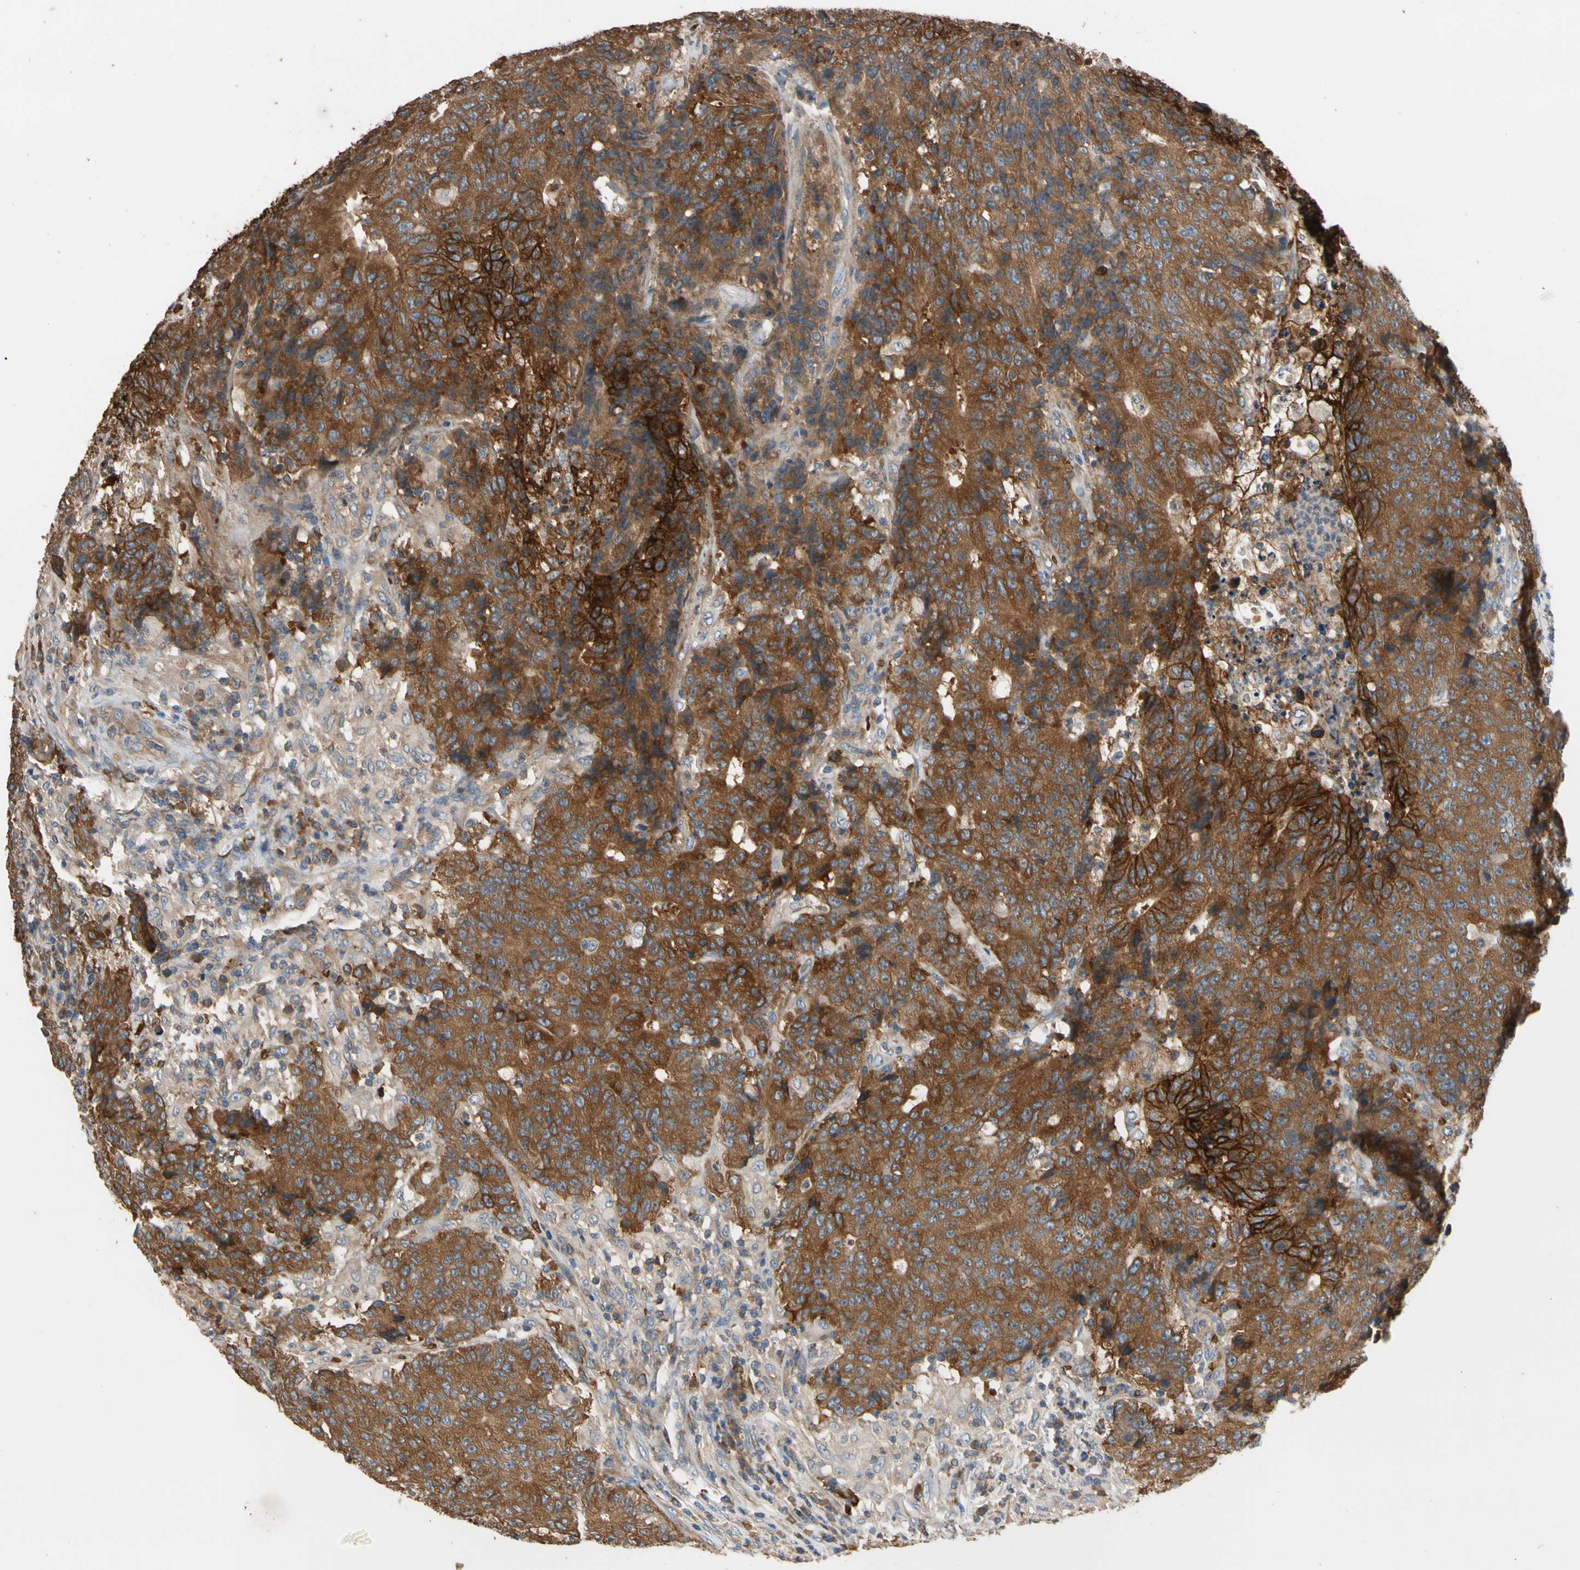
{"staining": {"intensity": "strong", "quantity": ">75%", "location": "cytoplasmic/membranous"}, "tissue": "colorectal cancer", "cell_type": "Tumor cells", "image_type": "cancer", "snomed": [{"axis": "morphology", "description": "Normal tissue, NOS"}, {"axis": "morphology", "description": "Adenocarcinoma, NOS"}, {"axis": "topography", "description": "Colon"}], "caption": "Colorectal cancer was stained to show a protein in brown. There is high levels of strong cytoplasmic/membranous expression in approximately >75% of tumor cells.", "gene": "RIOK2", "patient": {"sex": "female", "age": 75}}